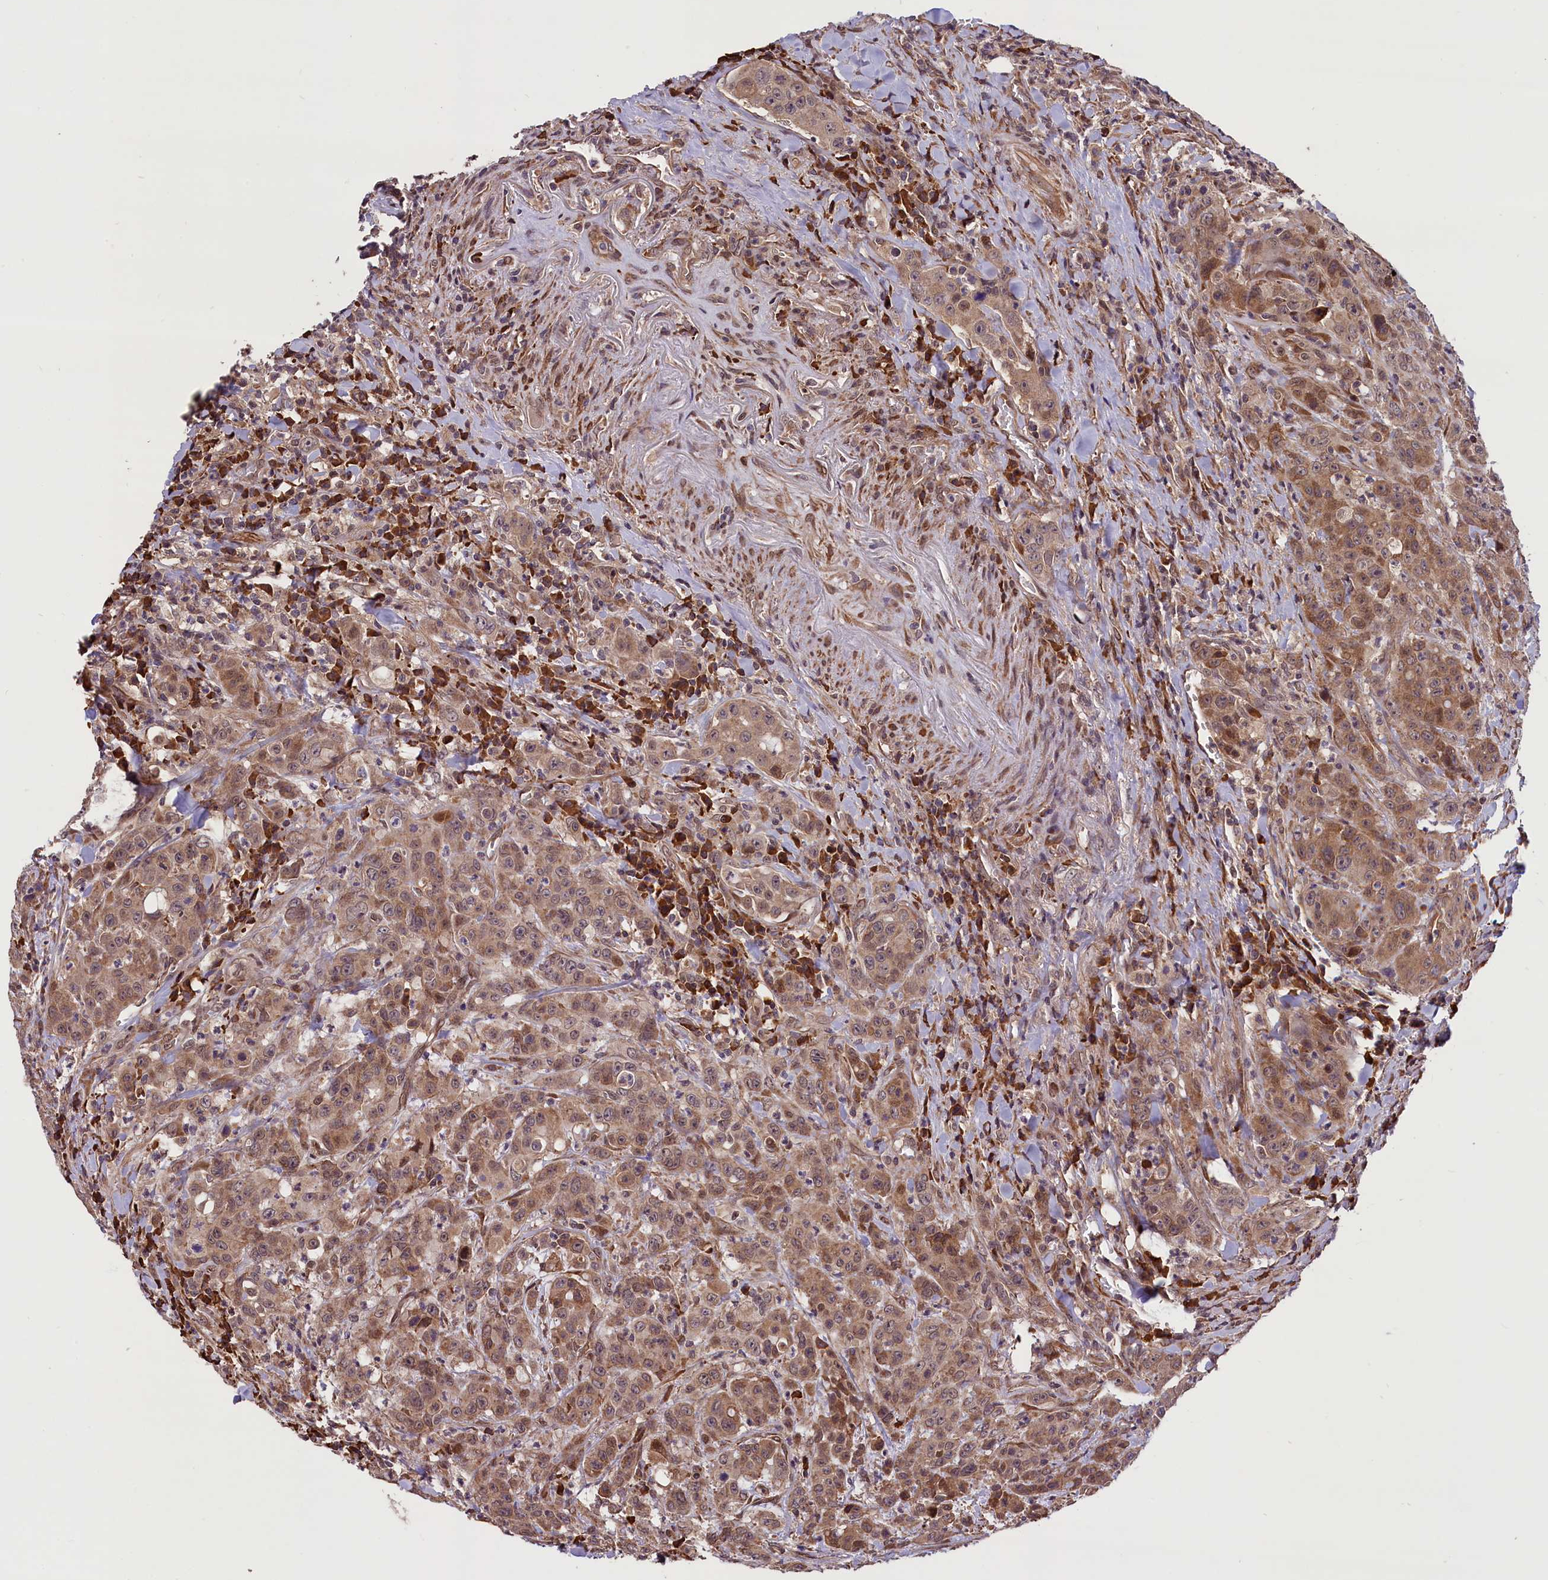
{"staining": {"intensity": "moderate", "quantity": ">75%", "location": "cytoplasmic/membranous"}, "tissue": "colorectal cancer", "cell_type": "Tumor cells", "image_type": "cancer", "snomed": [{"axis": "morphology", "description": "Adenocarcinoma, NOS"}, {"axis": "topography", "description": "Colon"}], "caption": "Colorectal cancer tissue reveals moderate cytoplasmic/membranous positivity in about >75% of tumor cells", "gene": "HDAC5", "patient": {"sex": "male", "age": 62}}